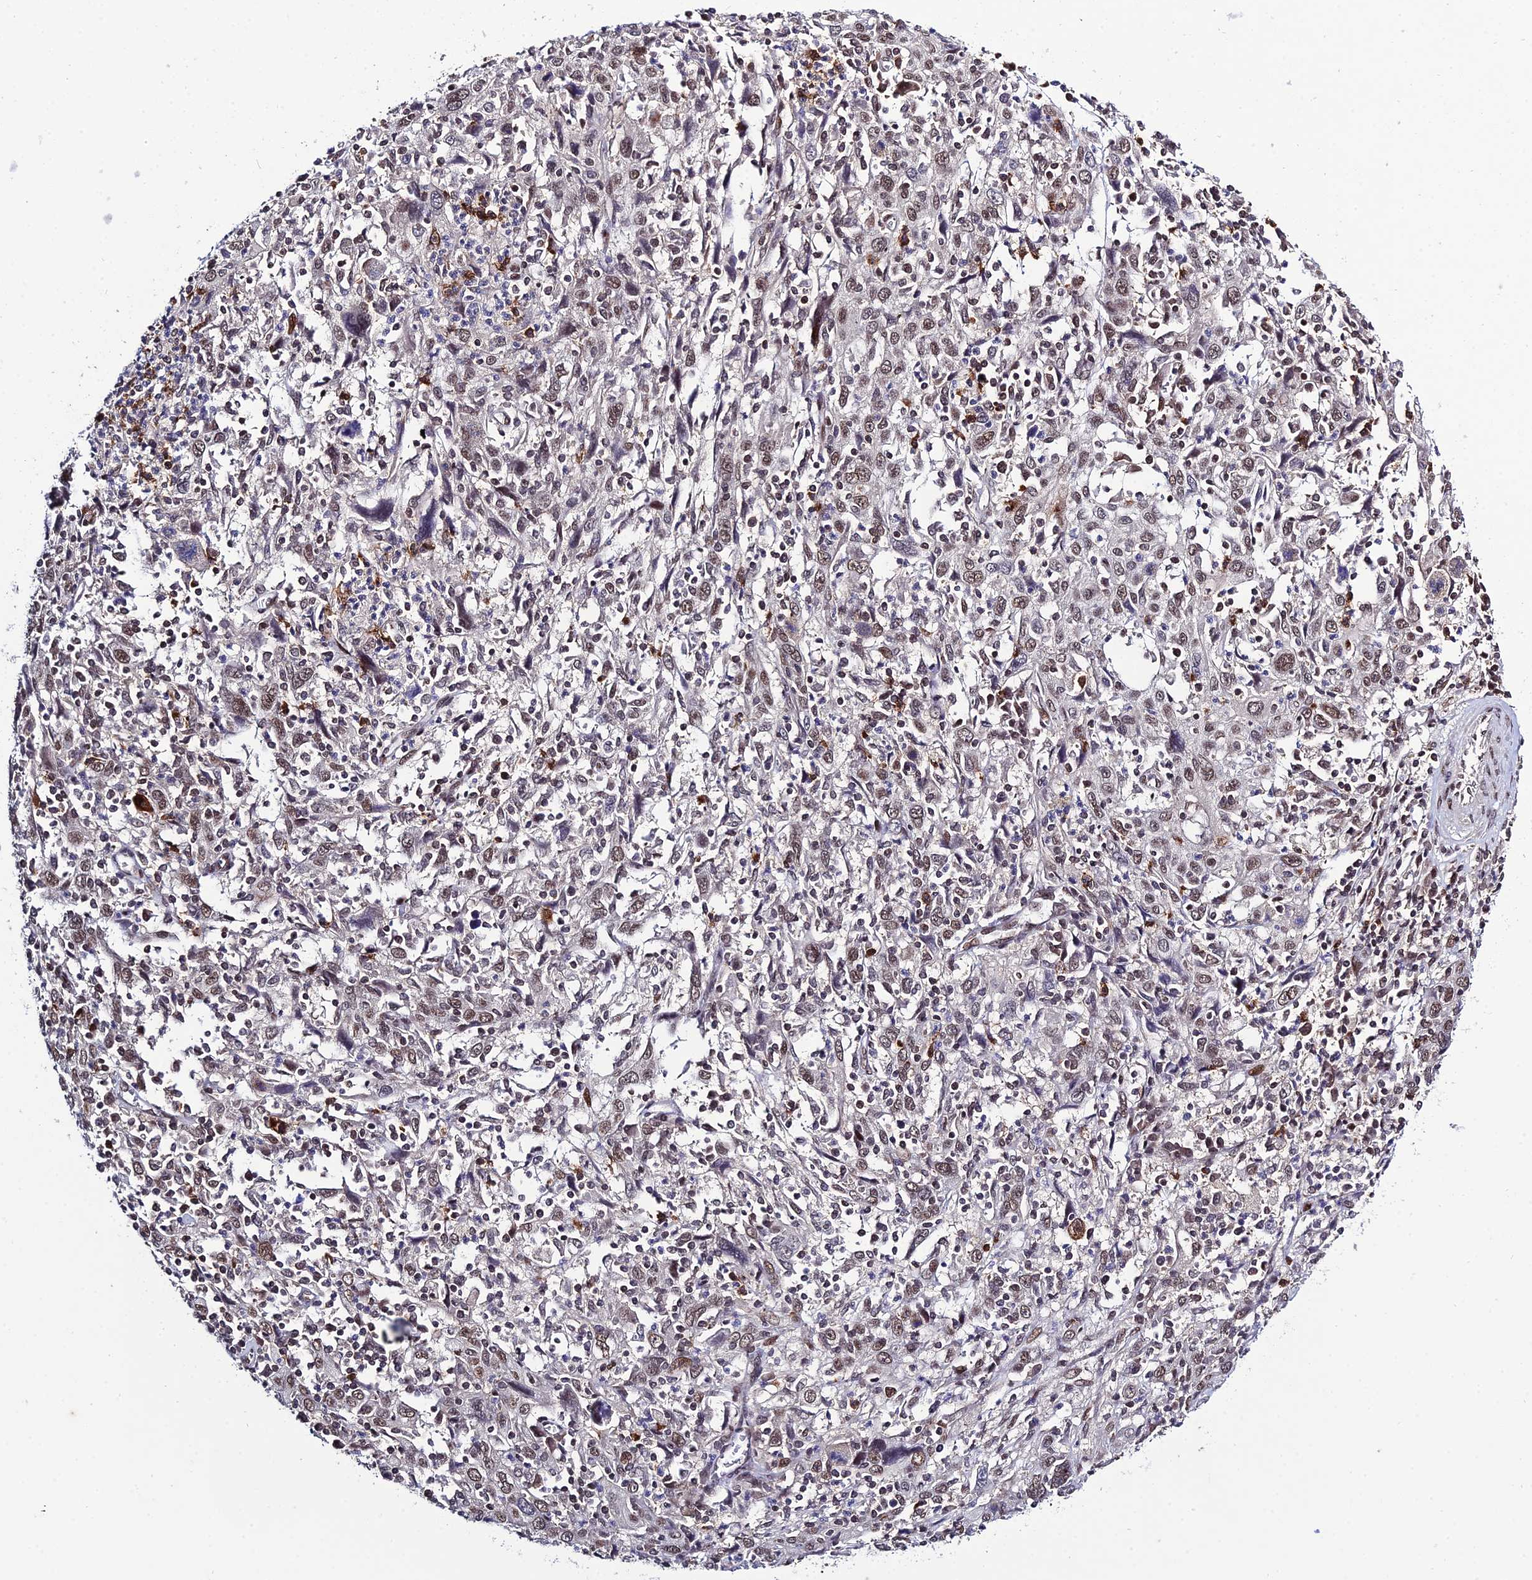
{"staining": {"intensity": "moderate", "quantity": "25%-75%", "location": "nuclear"}, "tissue": "cervical cancer", "cell_type": "Tumor cells", "image_type": "cancer", "snomed": [{"axis": "morphology", "description": "Squamous cell carcinoma, NOS"}, {"axis": "topography", "description": "Cervix"}], "caption": "The image shows staining of cervical cancer, revealing moderate nuclear protein staining (brown color) within tumor cells. The protein is stained brown, and the nuclei are stained in blue (DAB (3,3'-diaminobenzidine) IHC with brightfield microscopy, high magnification).", "gene": "SYT15", "patient": {"sex": "female", "age": 46}}